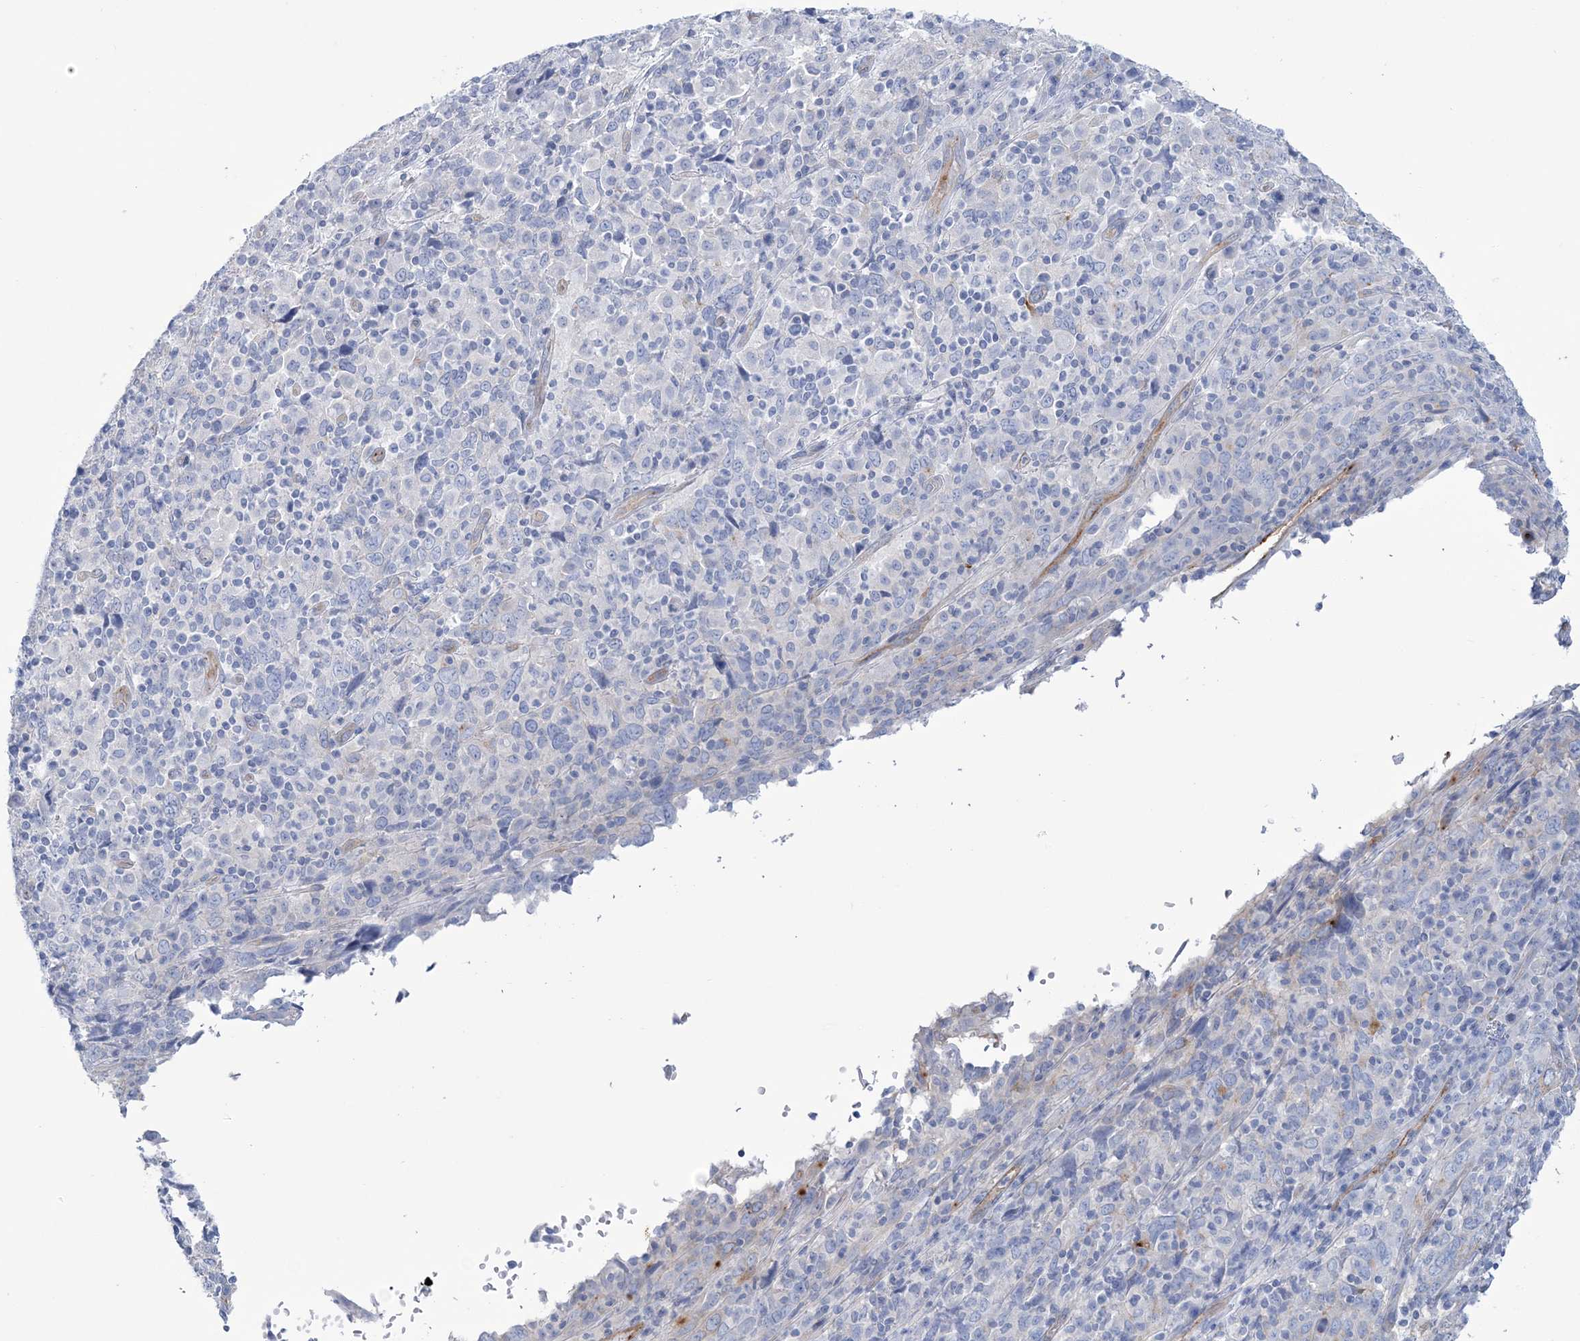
{"staining": {"intensity": "negative", "quantity": "none", "location": "none"}, "tissue": "cervical cancer", "cell_type": "Tumor cells", "image_type": "cancer", "snomed": [{"axis": "morphology", "description": "Squamous cell carcinoma, NOS"}, {"axis": "topography", "description": "Cervix"}], "caption": "The micrograph exhibits no significant positivity in tumor cells of cervical cancer (squamous cell carcinoma).", "gene": "RAB11FIP5", "patient": {"sex": "female", "age": 46}}